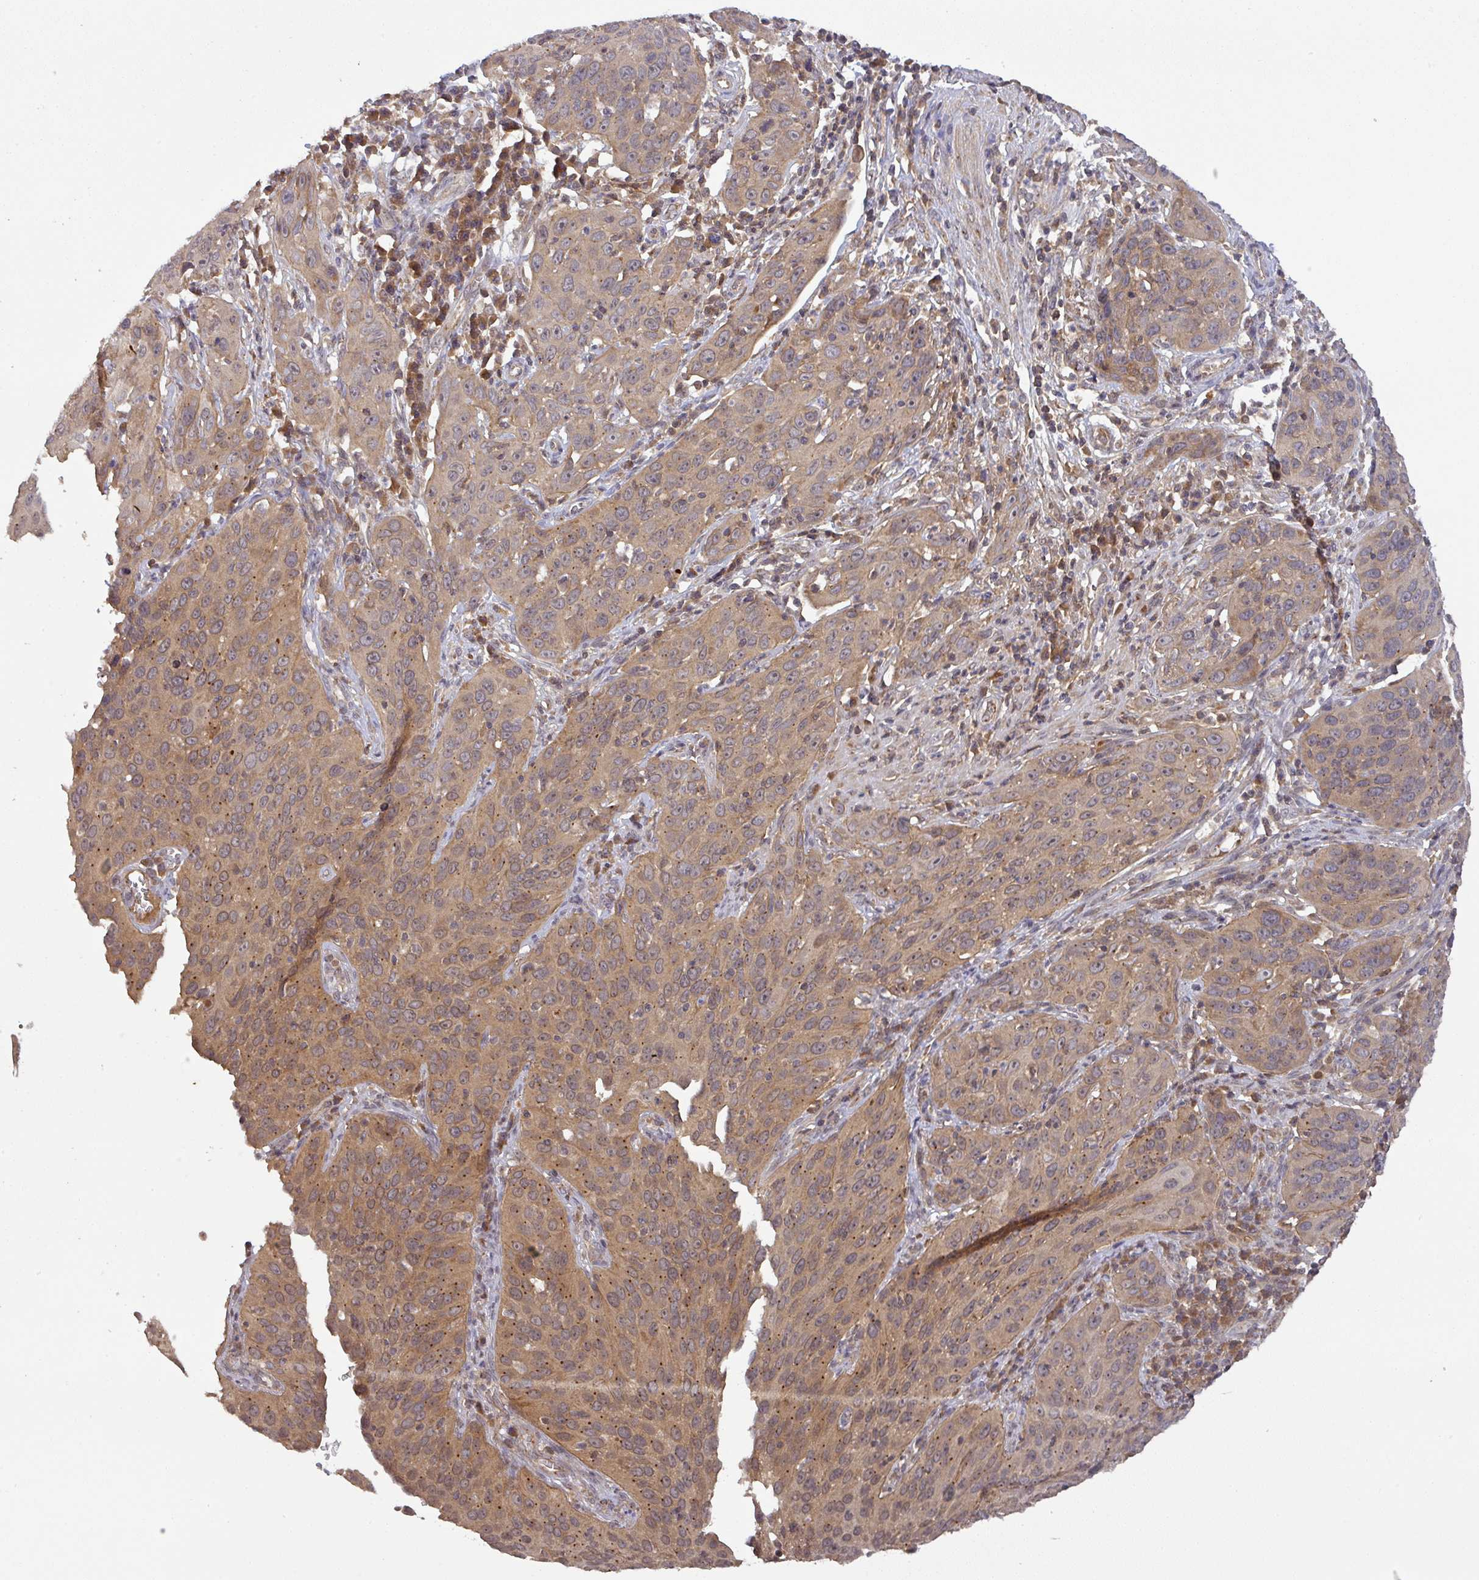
{"staining": {"intensity": "moderate", "quantity": ">75%", "location": "cytoplasmic/membranous"}, "tissue": "cervical cancer", "cell_type": "Tumor cells", "image_type": "cancer", "snomed": [{"axis": "morphology", "description": "Squamous cell carcinoma, NOS"}, {"axis": "topography", "description": "Cervix"}], "caption": "Moderate cytoplasmic/membranous positivity is appreciated in about >75% of tumor cells in cervical cancer.", "gene": "CCDC121", "patient": {"sex": "female", "age": 36}}